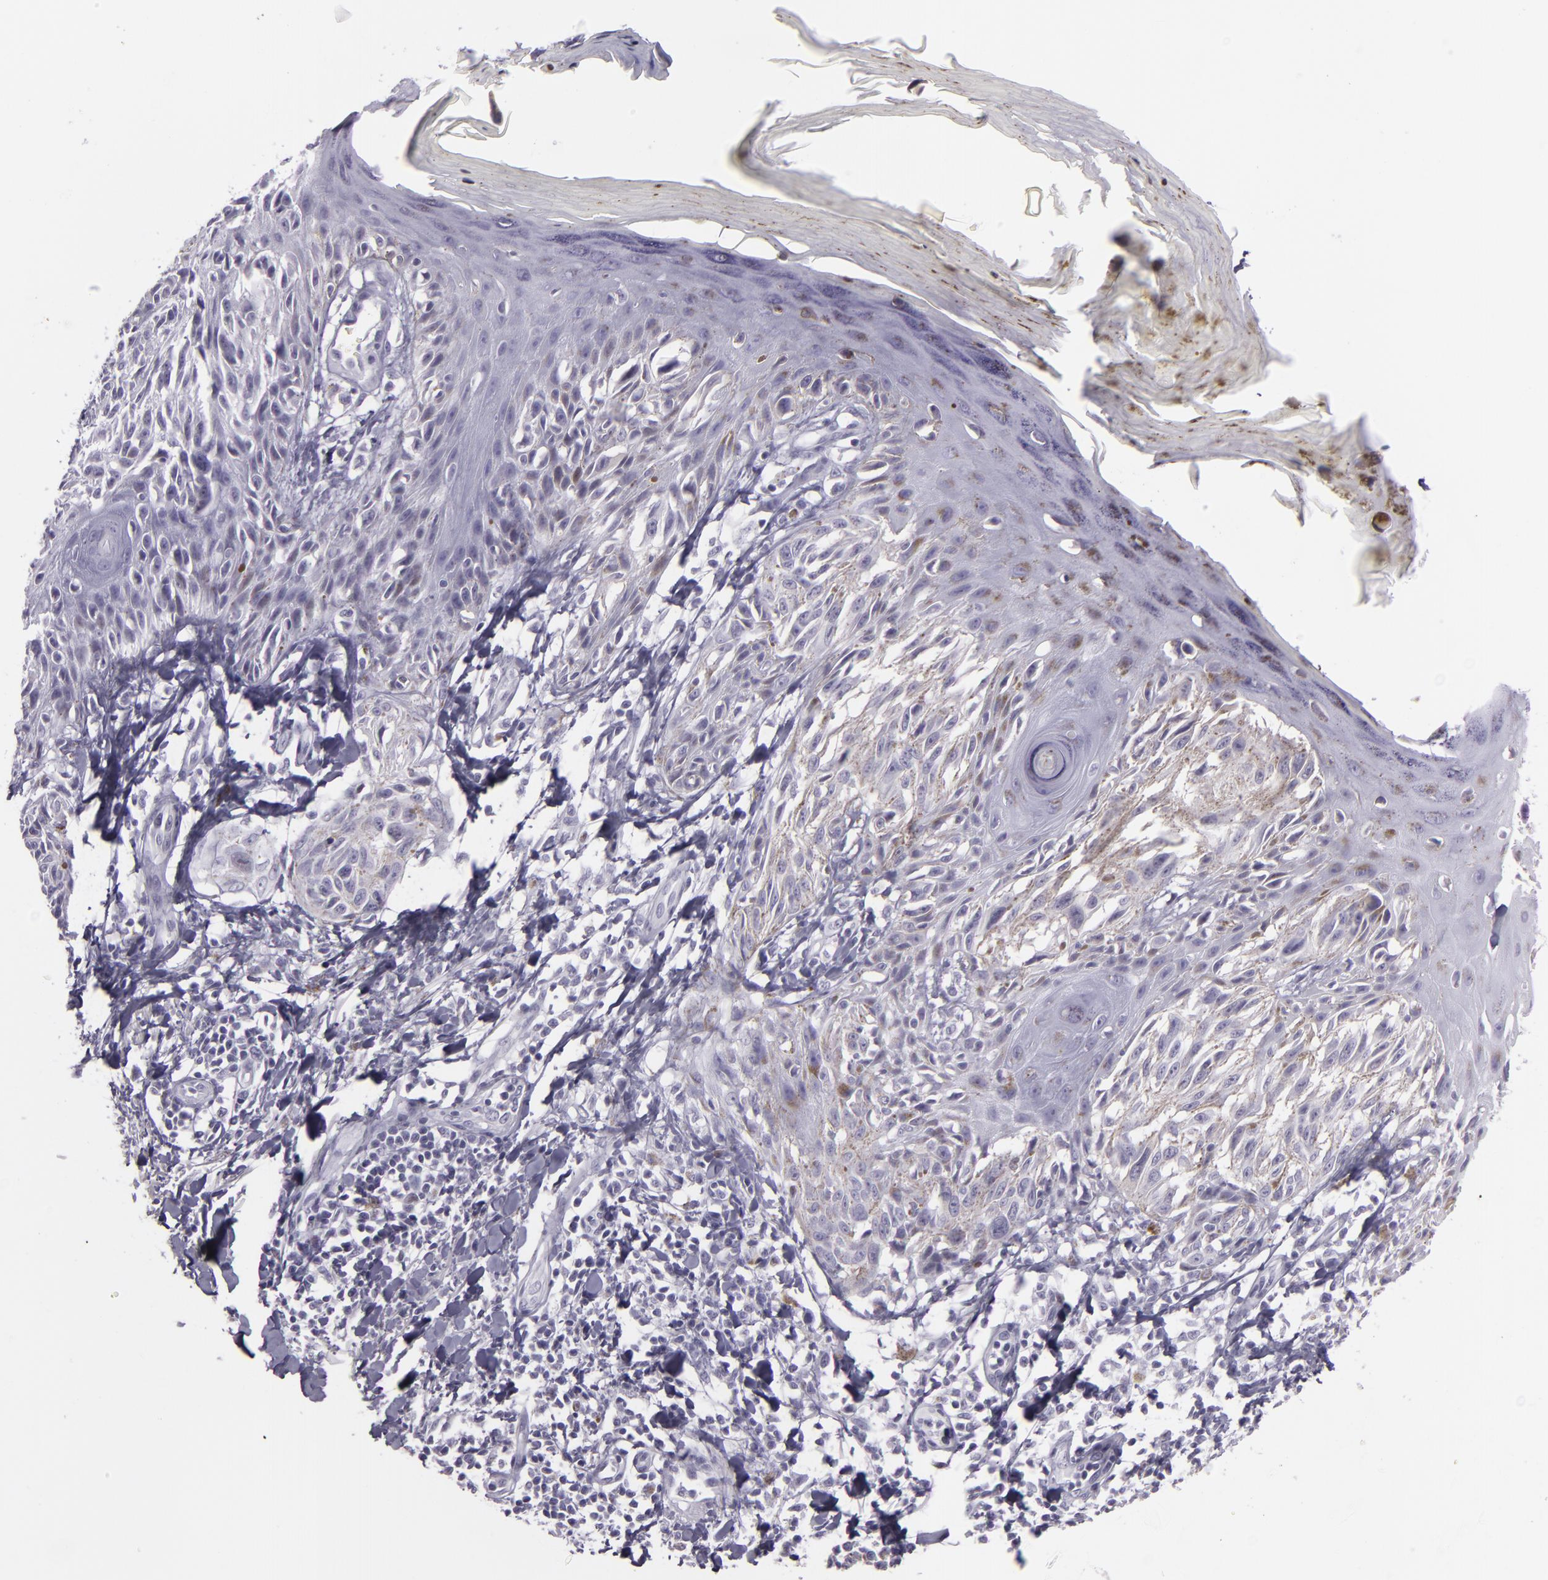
{"staining": {"intensity": "negative", "quantity": "none", "location": "none"}, "tissue": "melanoma", "cell_type": "Tumor cells", "image_type": "cancer", "snomed": [{"axis": "morphology", "description": "Malignant melanoma, NOS"}, {"axis": "topography", "description": "Skin"}], "caption": "An immunohistochemistry (IHC) photomicrograph of malignant melanoma is shown. There is no staining in tumor cells of malignant melanoma. (DAB immunohistochemistry (IHC) with hematoxylin counter stain).", "gene": "MCM3", "patient": {"sex": "female", "age": 77}}